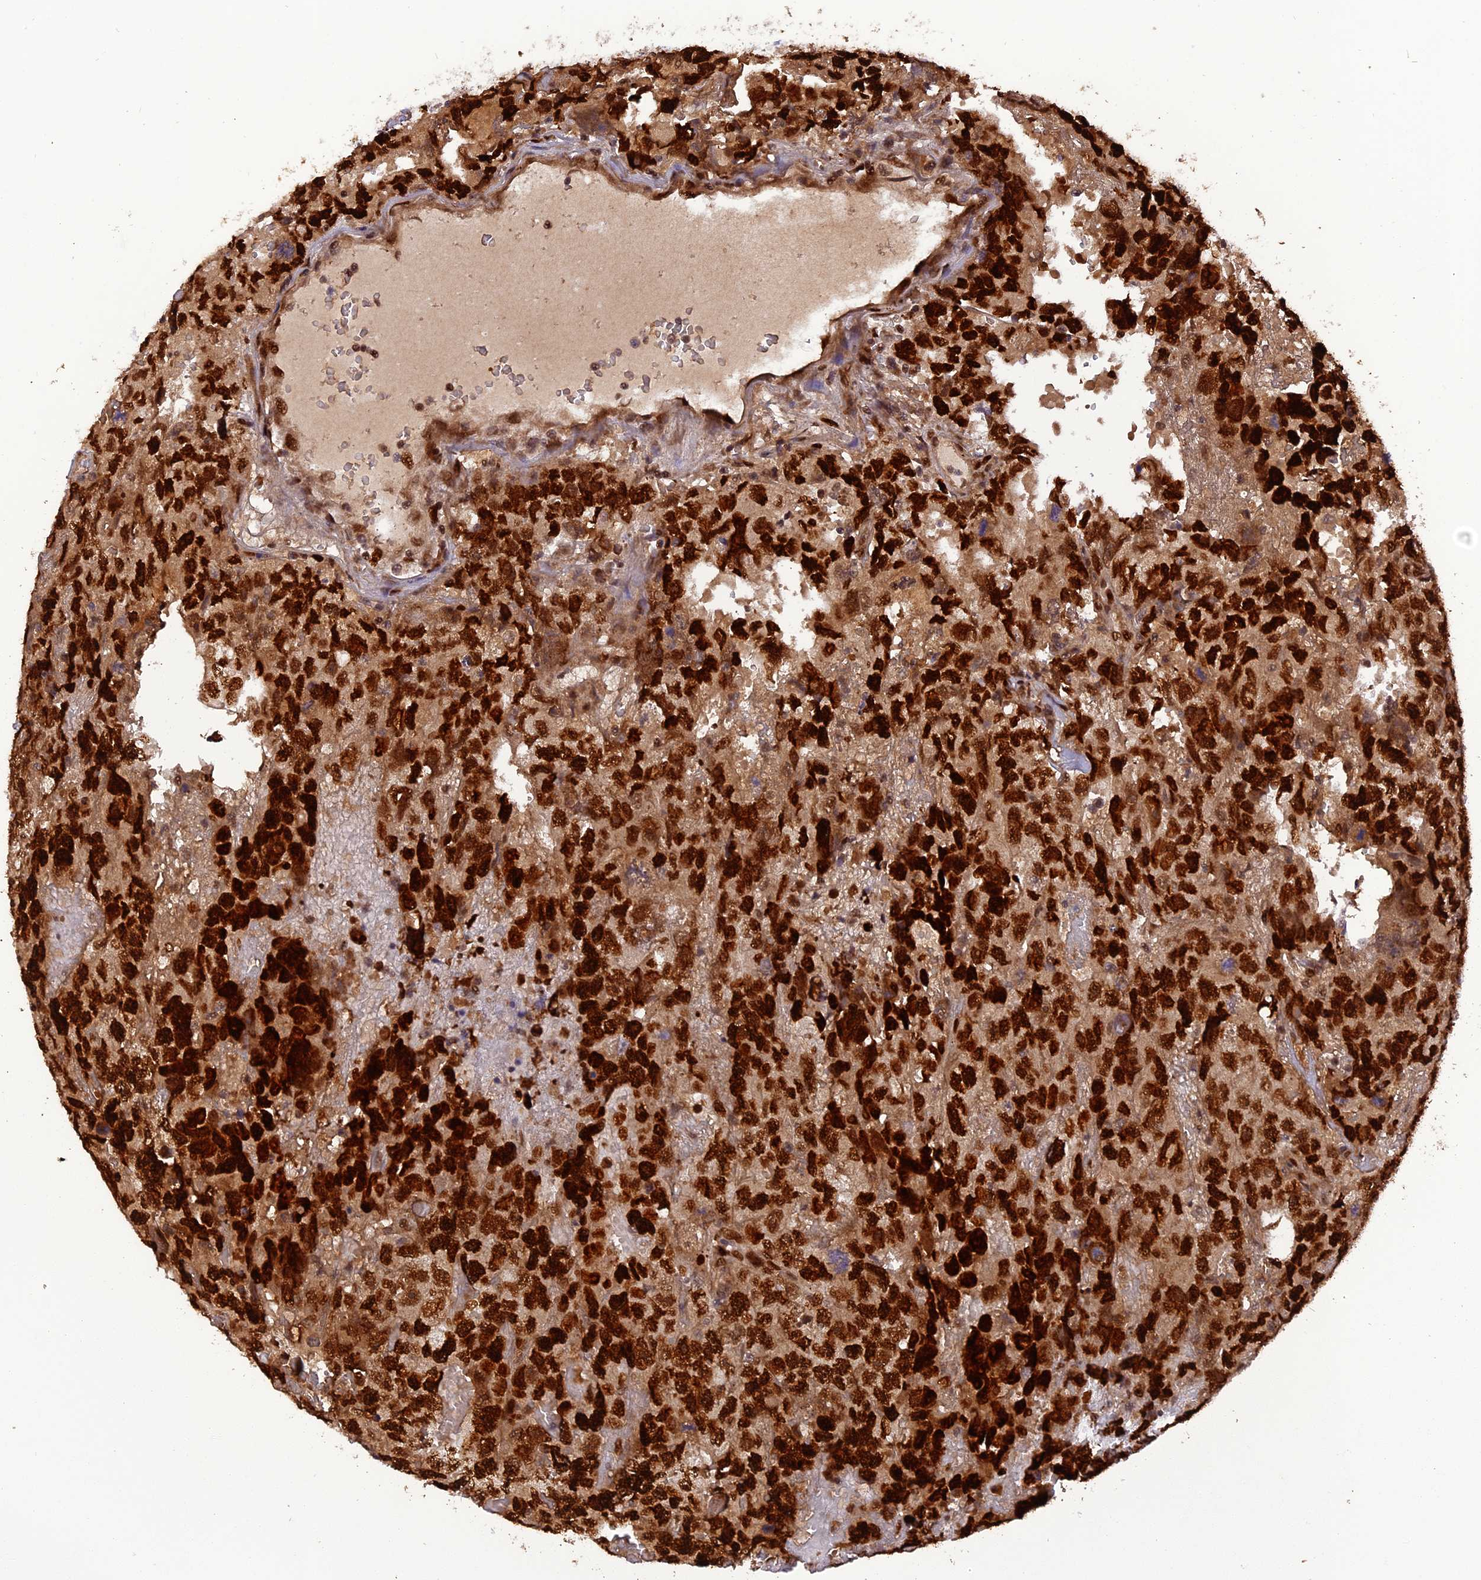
{"staining": {"intensity": "strong", "quantity": ">75%", "location": "nuclear"}, "tissue": "testis cancer", "cell_type": "Tumor cells", "image_type": "cancer", "snomed": [{"axis": "morphology", "description": "Carcinoma, Embryonal, NOS"}, {"axis": "topography", "description": "Testis"}], "caption": "Protein expression analysis of human testis cancer (embryonal carcinoma) reveals strong nuclear expression in approximately >75% of tumor cells. (DAB IHC with brightfield microscopy, high magnification).", "gene": "MICALL1", "patient": {"sex": "male", "age": 45}}